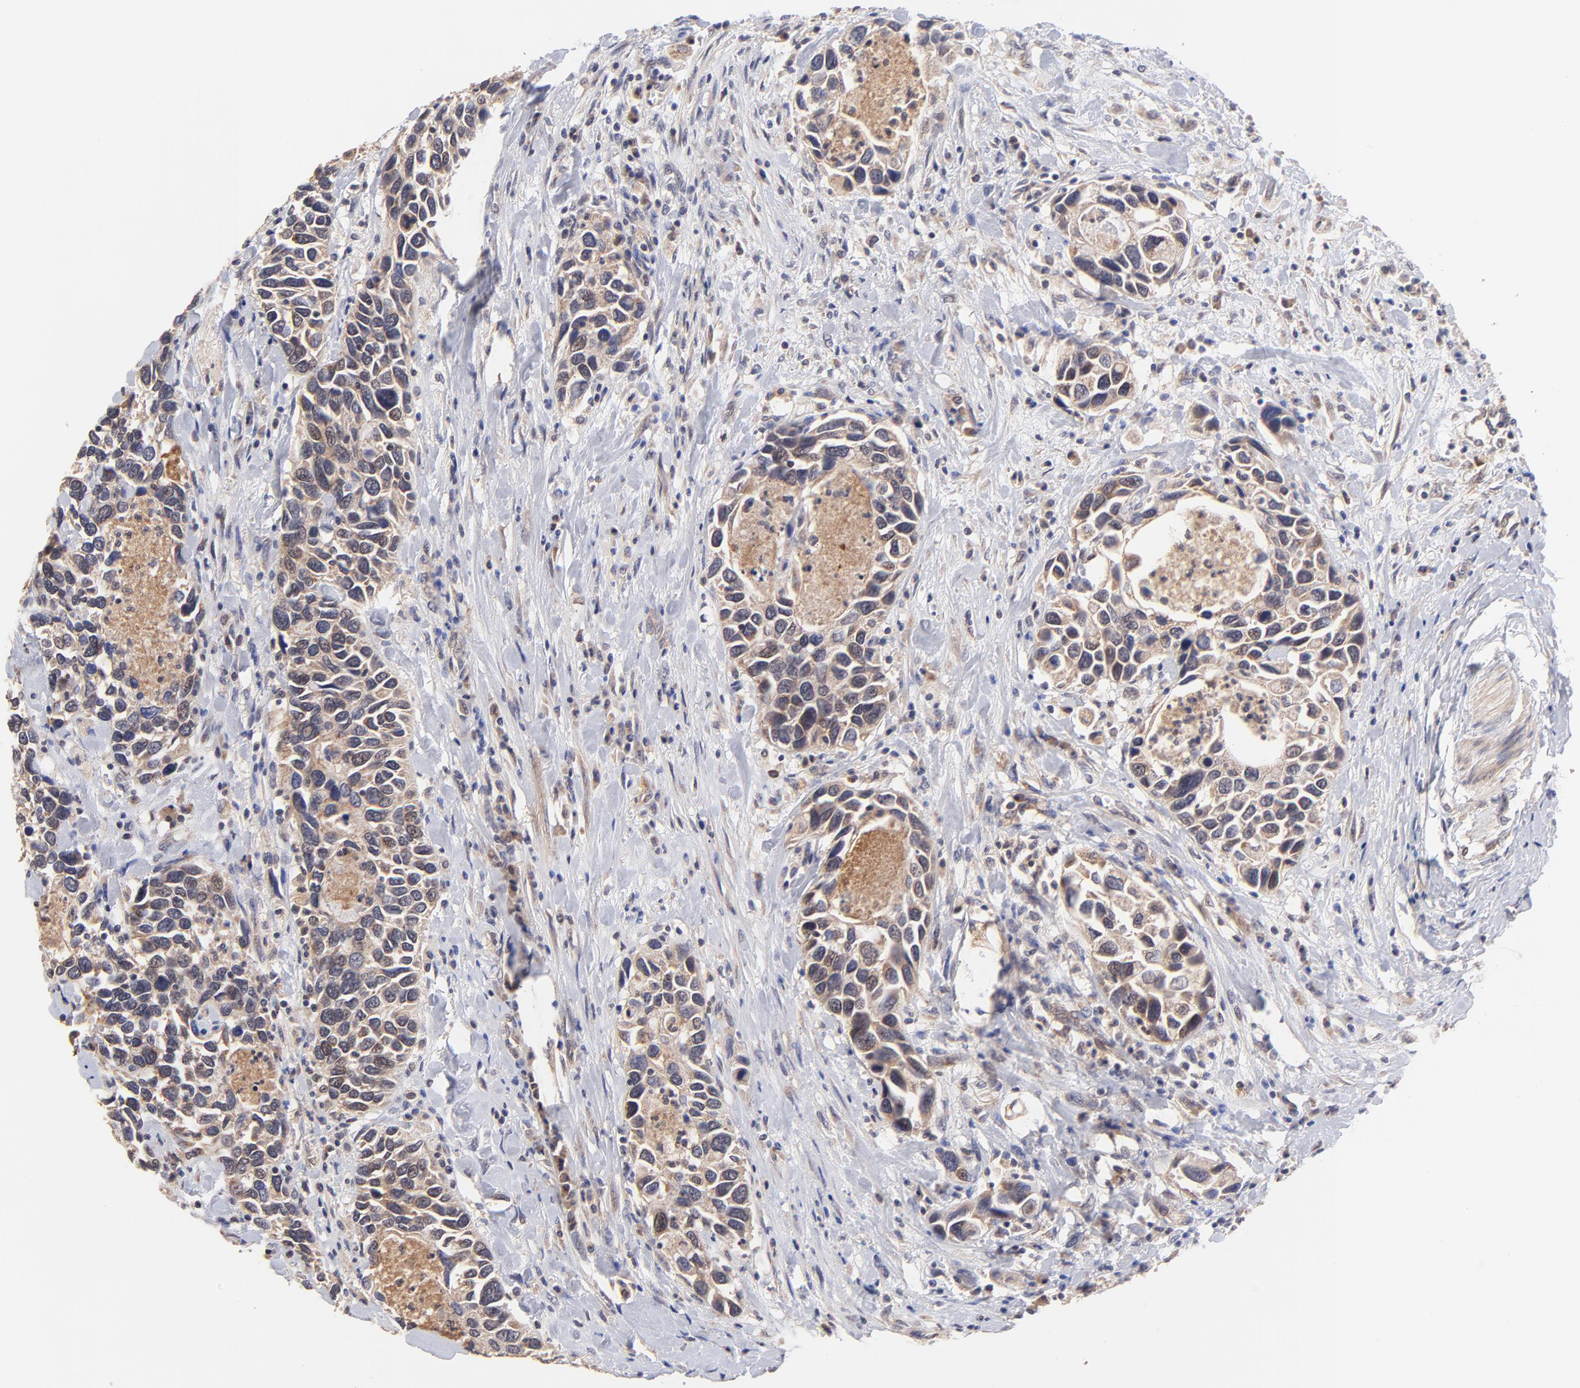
{"staining": {"intensity": "weak", "quantity": ">75%", "location": "cytoplasmic/membranous"}, "tissue": "urothelial cancer", "cell_type": "Tumor cells", "image_type": "cancer", "snomed": [{"axis": "morphology", "description": "Urothelial carcinoma, High grade"}, {"axis": "topography", "description": "Urinary bladder"}], "caption": "Weak cytoplasmic/membranous protein staining is identified in about >75% of tumor cells in urothelial cancer.", "gene": "BAIAP2L2", "patient": {"sex": "male", "age": 66}}